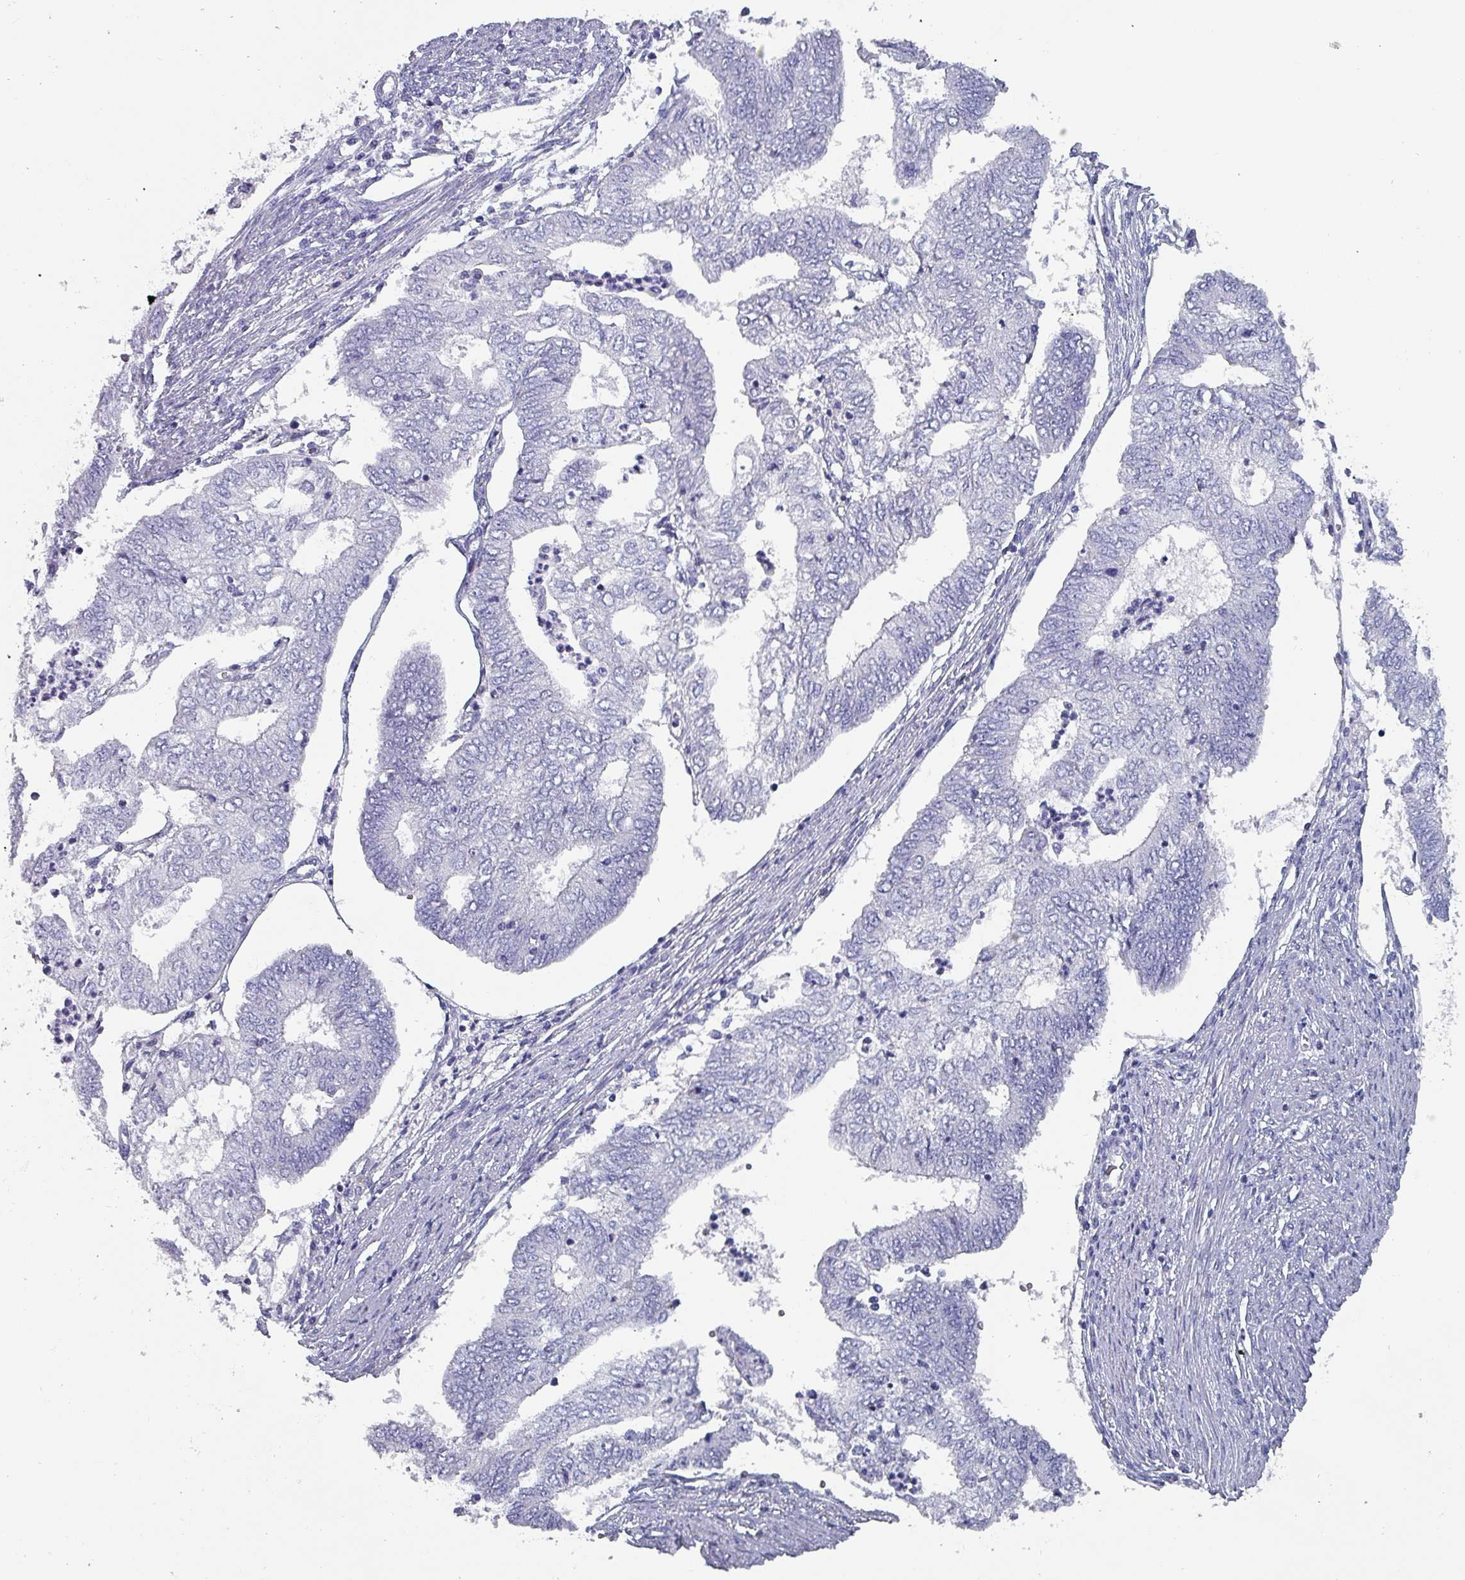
{"staining": {"intensity": "negative", "quantity": "none", "location": "none"}, "tissue": "endometrial cancer", "cell_type": "Tumor cells", "image_type": "cancer", "snomed": [{"axis": "morphology", "description": "Adenocarcinoma, NOS"}, {"axis": "topography", "description": "Endometrium"}], "caption": "Immunohistochemistry of human endometrial cancer exhibits no expression in tumor cells. (DAB (3,3'-diaminobenzidine) immunohistochemistry with hematoxylin counter stain).", "gene": "INS-IGF2", "patient": {"sex": "female", "age": 68}}